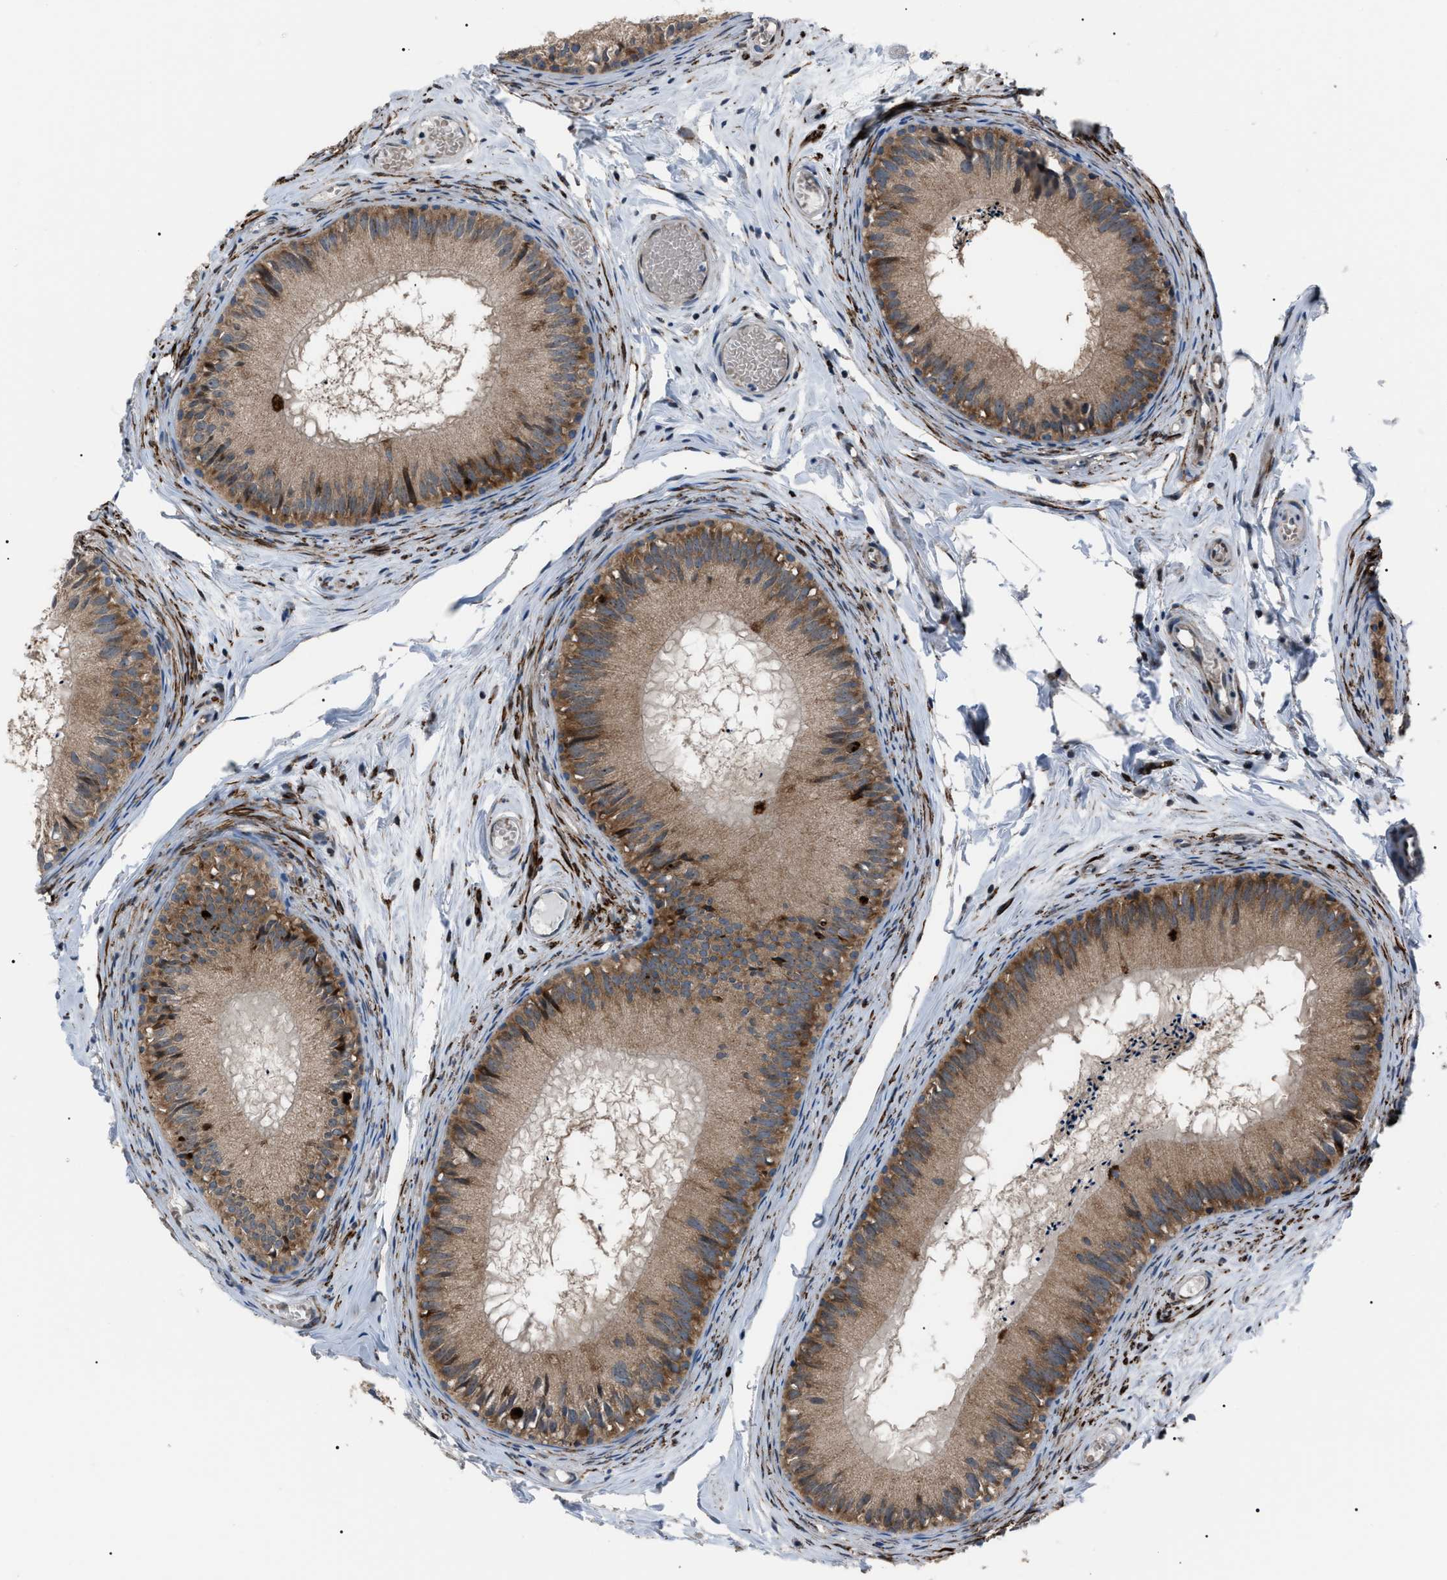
{"staining": {"intensity": "moderate", "quantity": ">75%", "location": "cytoplasmic/membranous"}, "tissue": "epididymis", "cell_type": "Glandular cells", "image_type": "normal", "snomed": [{"axis": "morphology", "description": "Normal tissue, NOS"}, {"axis": "topography", "description": "Epididymis"}], "caption": "This is an image of immunohistochemistry staining of unremarkable epididymis, which shows moderate staining in the cytoplasmic/membranous of glandular cells.", "gene": "AGO2", "patient": {"sex": "male", "age": 46}}